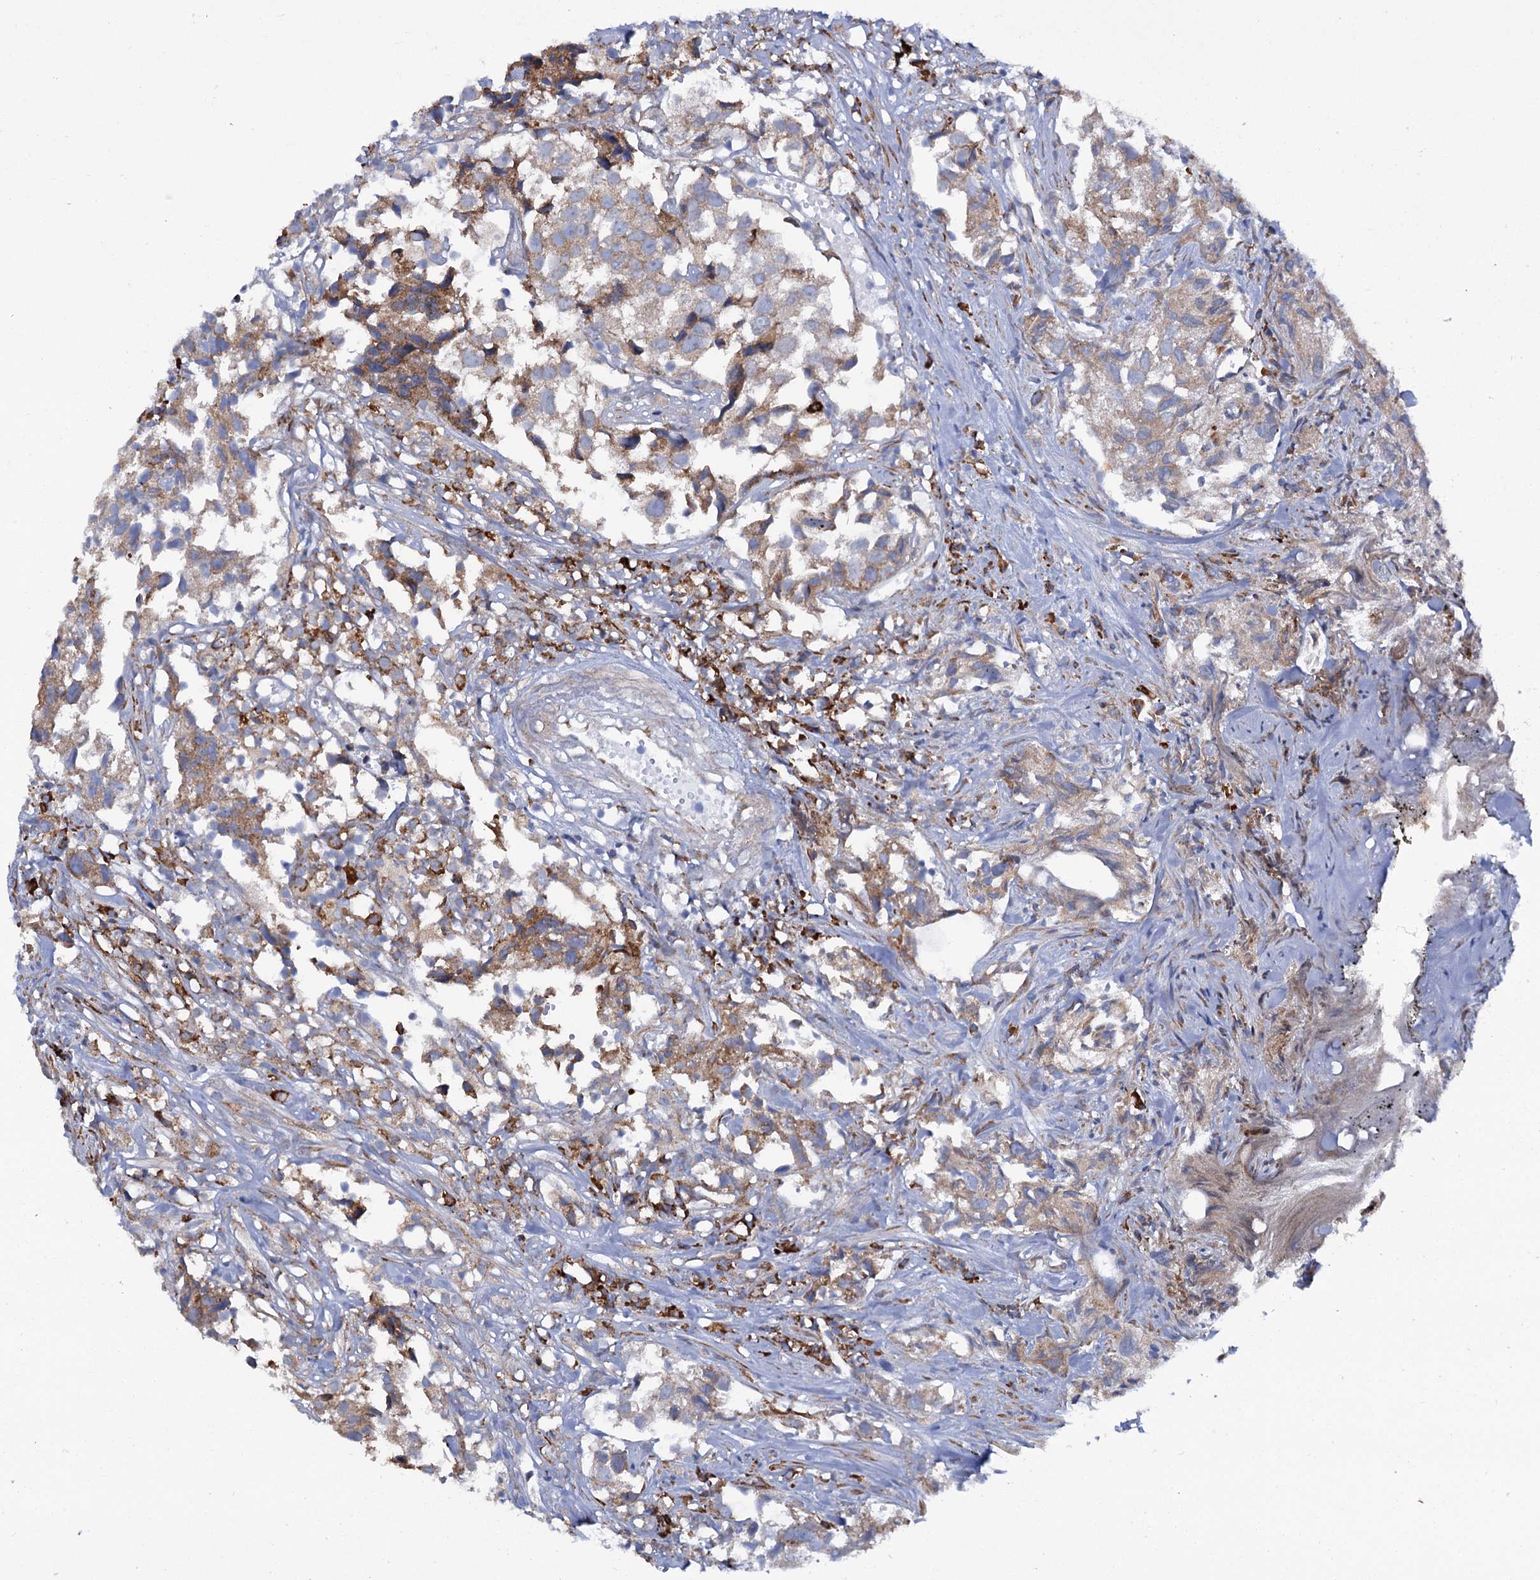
{"staining": {"intensity": "moderate", "quantity": ">75%", "location": "cytoplasmic/membranous"}, "tissue": "urothelial cancer", "cell_type": "Tumor cells", "image_type": "cancer", "snomed": [{"axis": "morphology", "description": "Urothelial carcinoma, High grade"}, {"axis": "topography", "description": "Urinary bladder"}], "caption": "This image demonstrates immunohistochemistry staining of human urothelial cancer, with medium moderate cytoplasmic/membranous positivity in approximately >75% of tumor cells.", "gene": "SHE", "patient": {"sex": "female", "age": 75}}